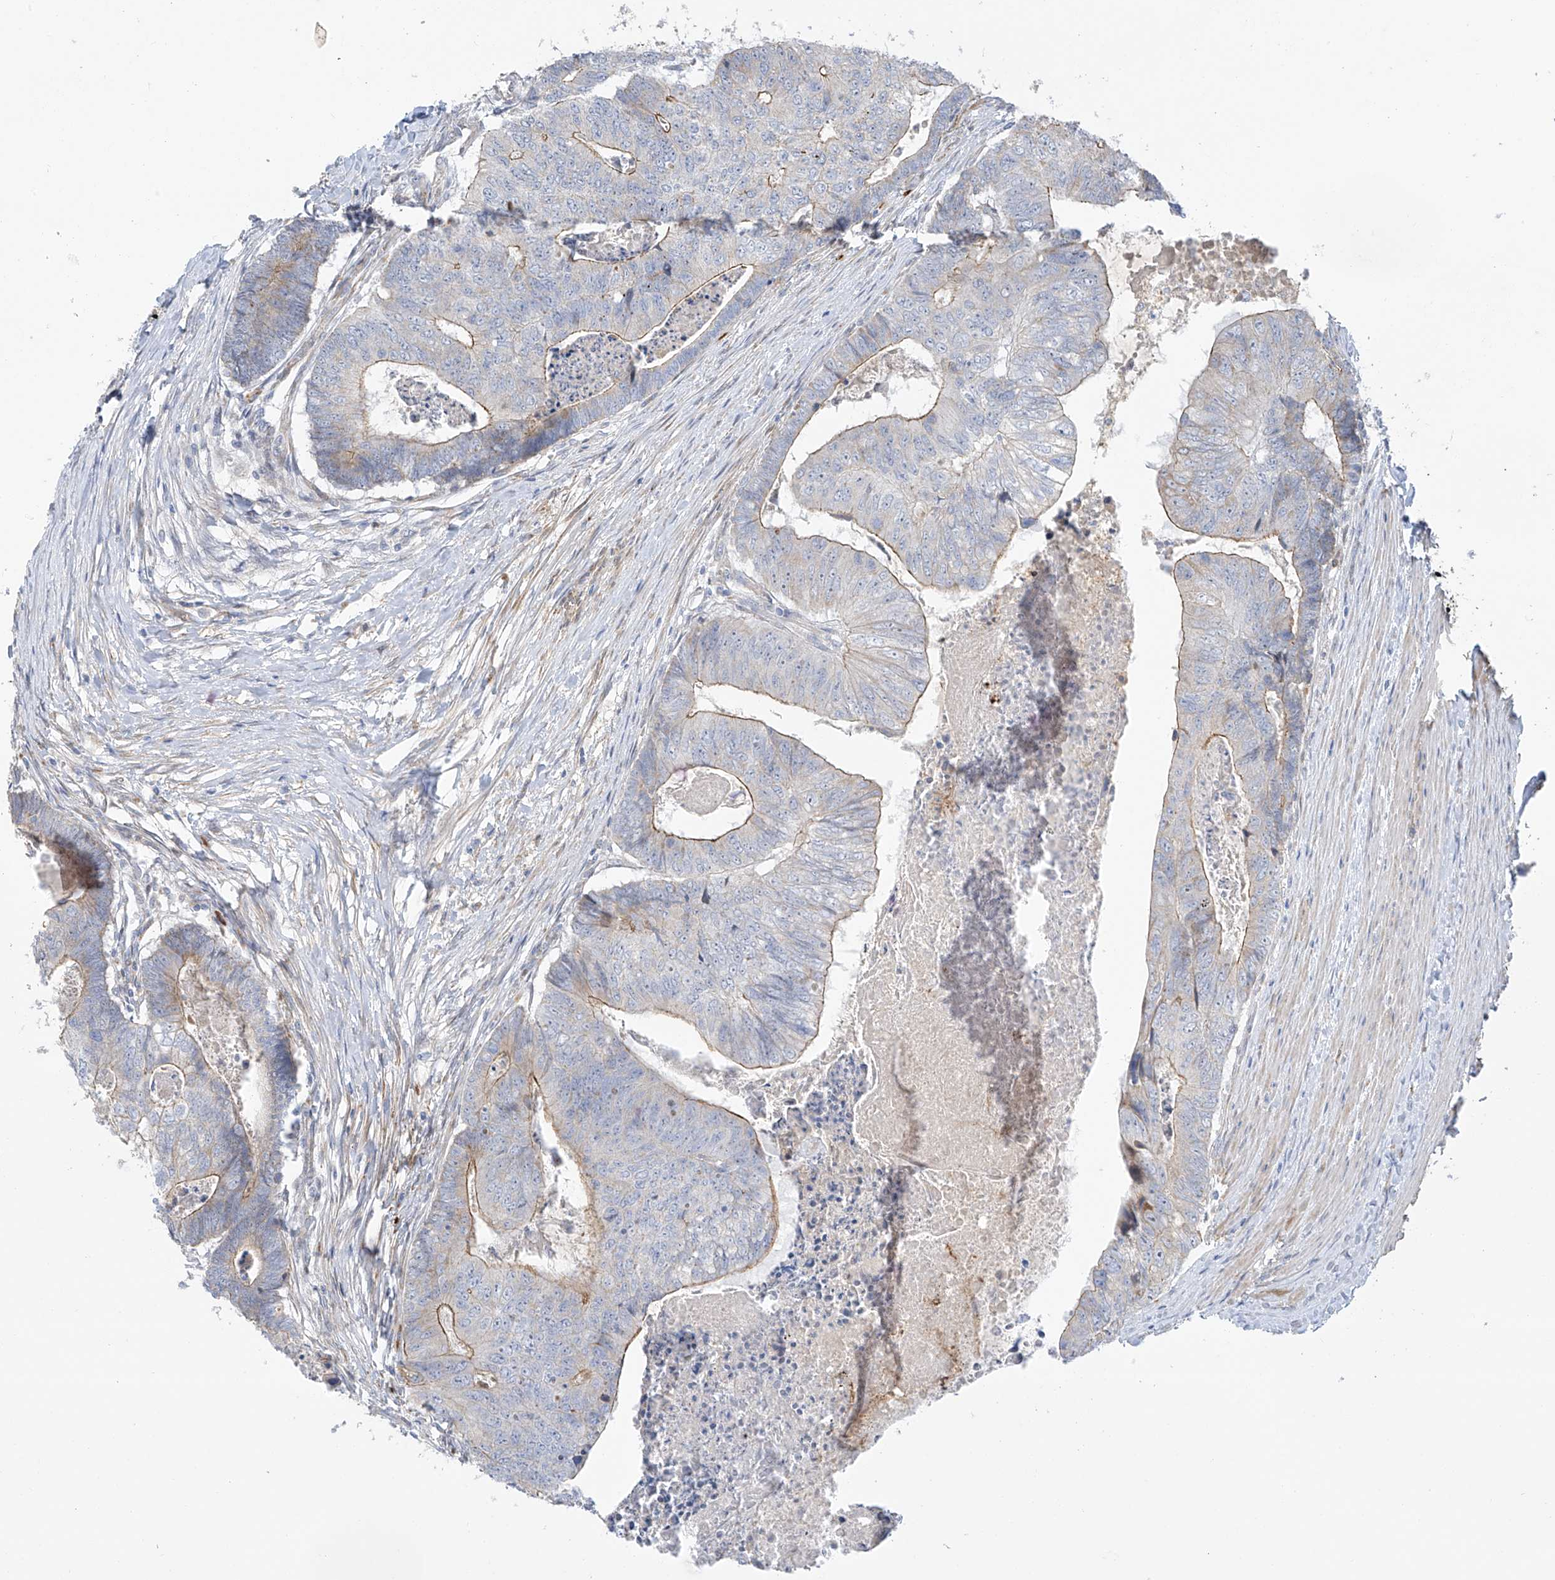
{"staining": {"intensity": "moderate", "quantity": "<25%", "location": "cytoplasmic/membranous"}, "tissue": "colorectal cancer", "cell_type": "Tumor cells", "image_type": "cancer", "snomed": [{"axis": "morphology", "description": "Adenocarcinoma, NOS"}, {"axis": "topography", "description": "Colon"}], "caption": "Adenocarcinoma (colorectal) tissue exhibits moderate cytoplasmic/membranous expression in about <25% of tumor cells, visualized by immunohistochemistry.", "gene": "ZNF641", "patient": {"sex": "female", "age": 67}}